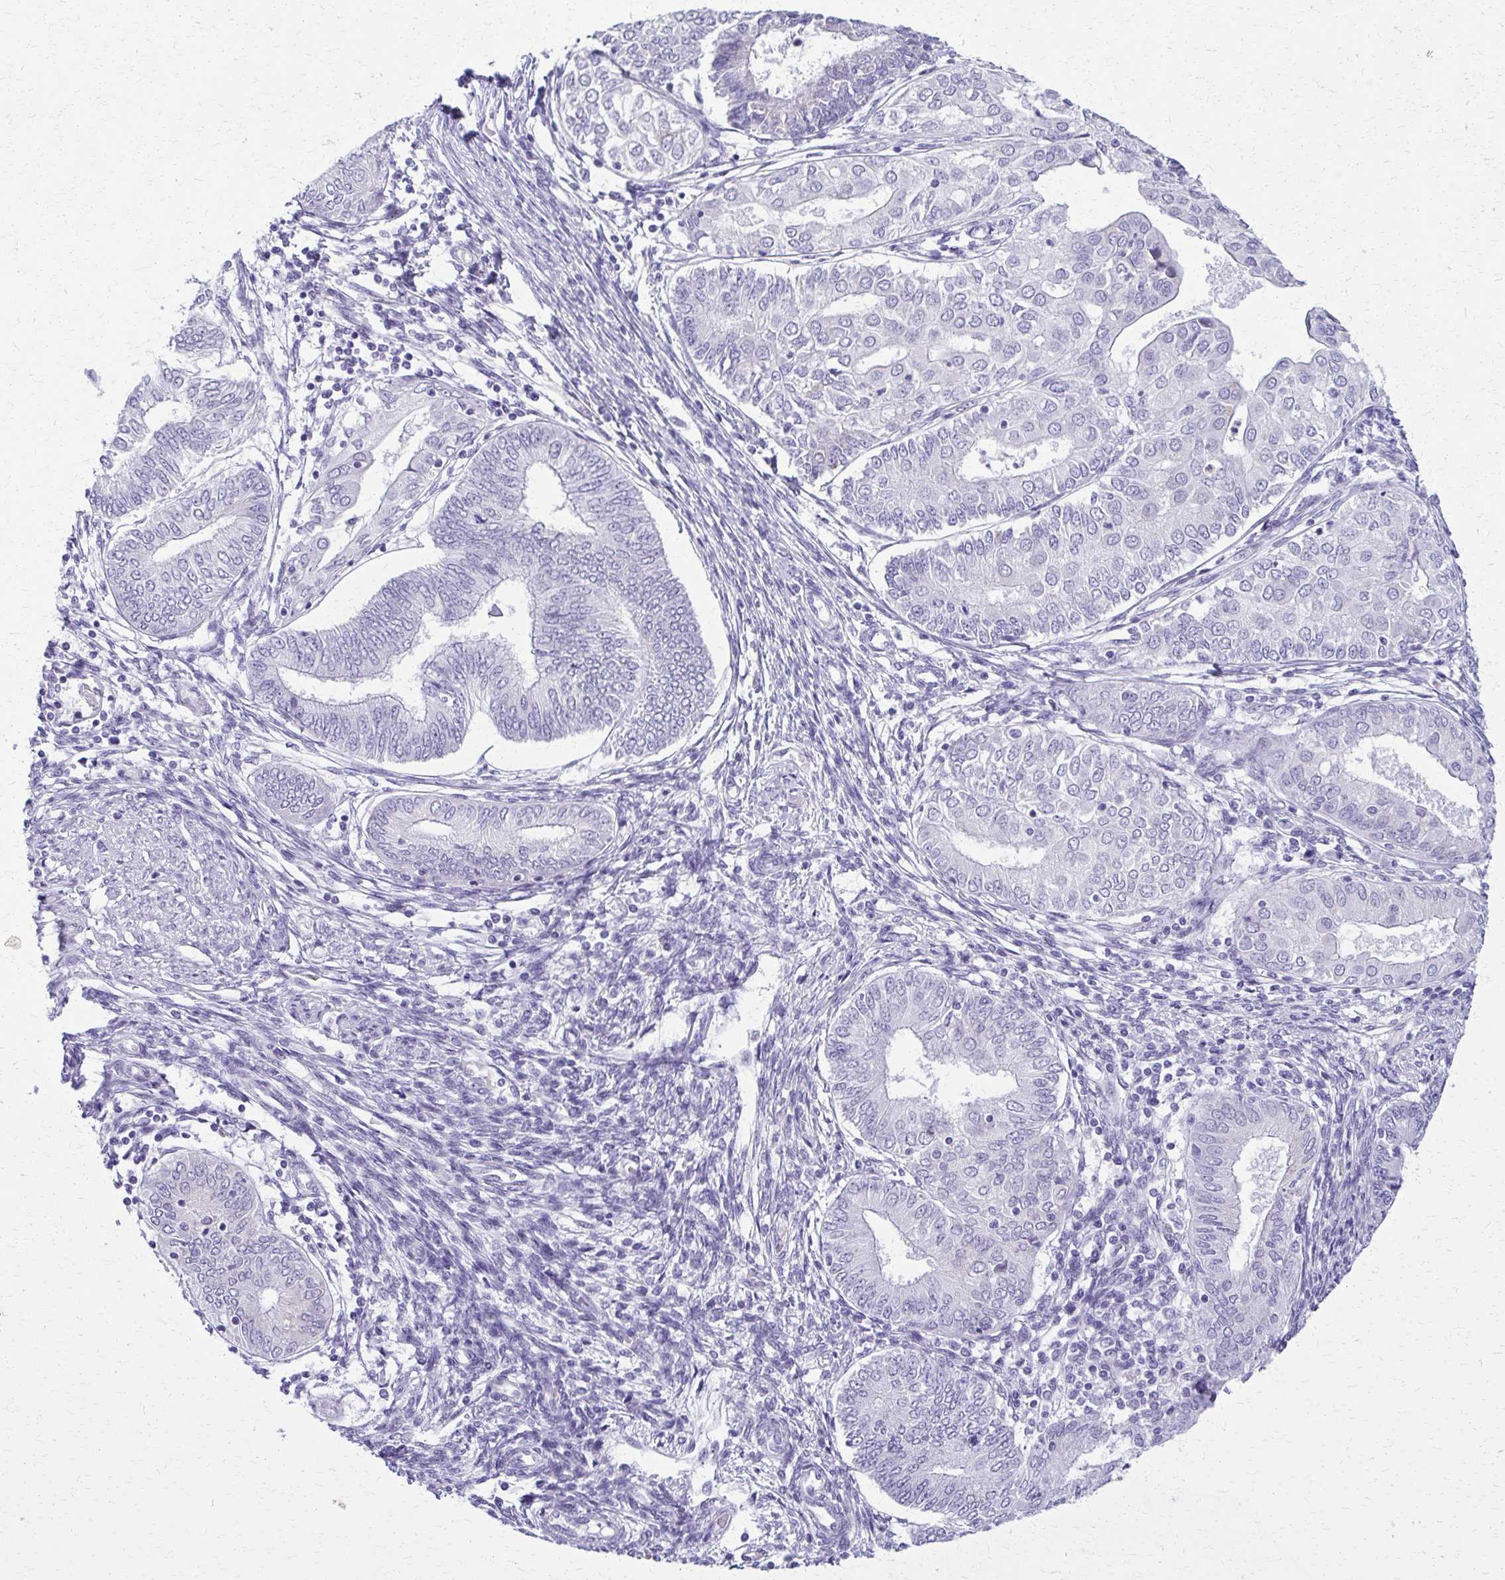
{"staining": {"intensity": "negative", "quantity": "none", "location": "none"}, "tissue": "endometrial cancer", "cell_type": "Tumor cells", "image_type": "cancer", "snomed": [{"axis": "morphology", "description": "Adenocarcinoma, NOS"}, {"axis": "topography", "description": "Endometrium"}], "caption": "High power microscopy image of an immunohistochemistry histopathology image of endometrial adenocarcinoma, revealing no significant positivity in tumor cells. (Brightfield microscopy of DAB (3,3'-diaminobenzidine) IHC at high magnification).", "gene": "FAM162B", "patient": {"sex": "female", "age": 68}}